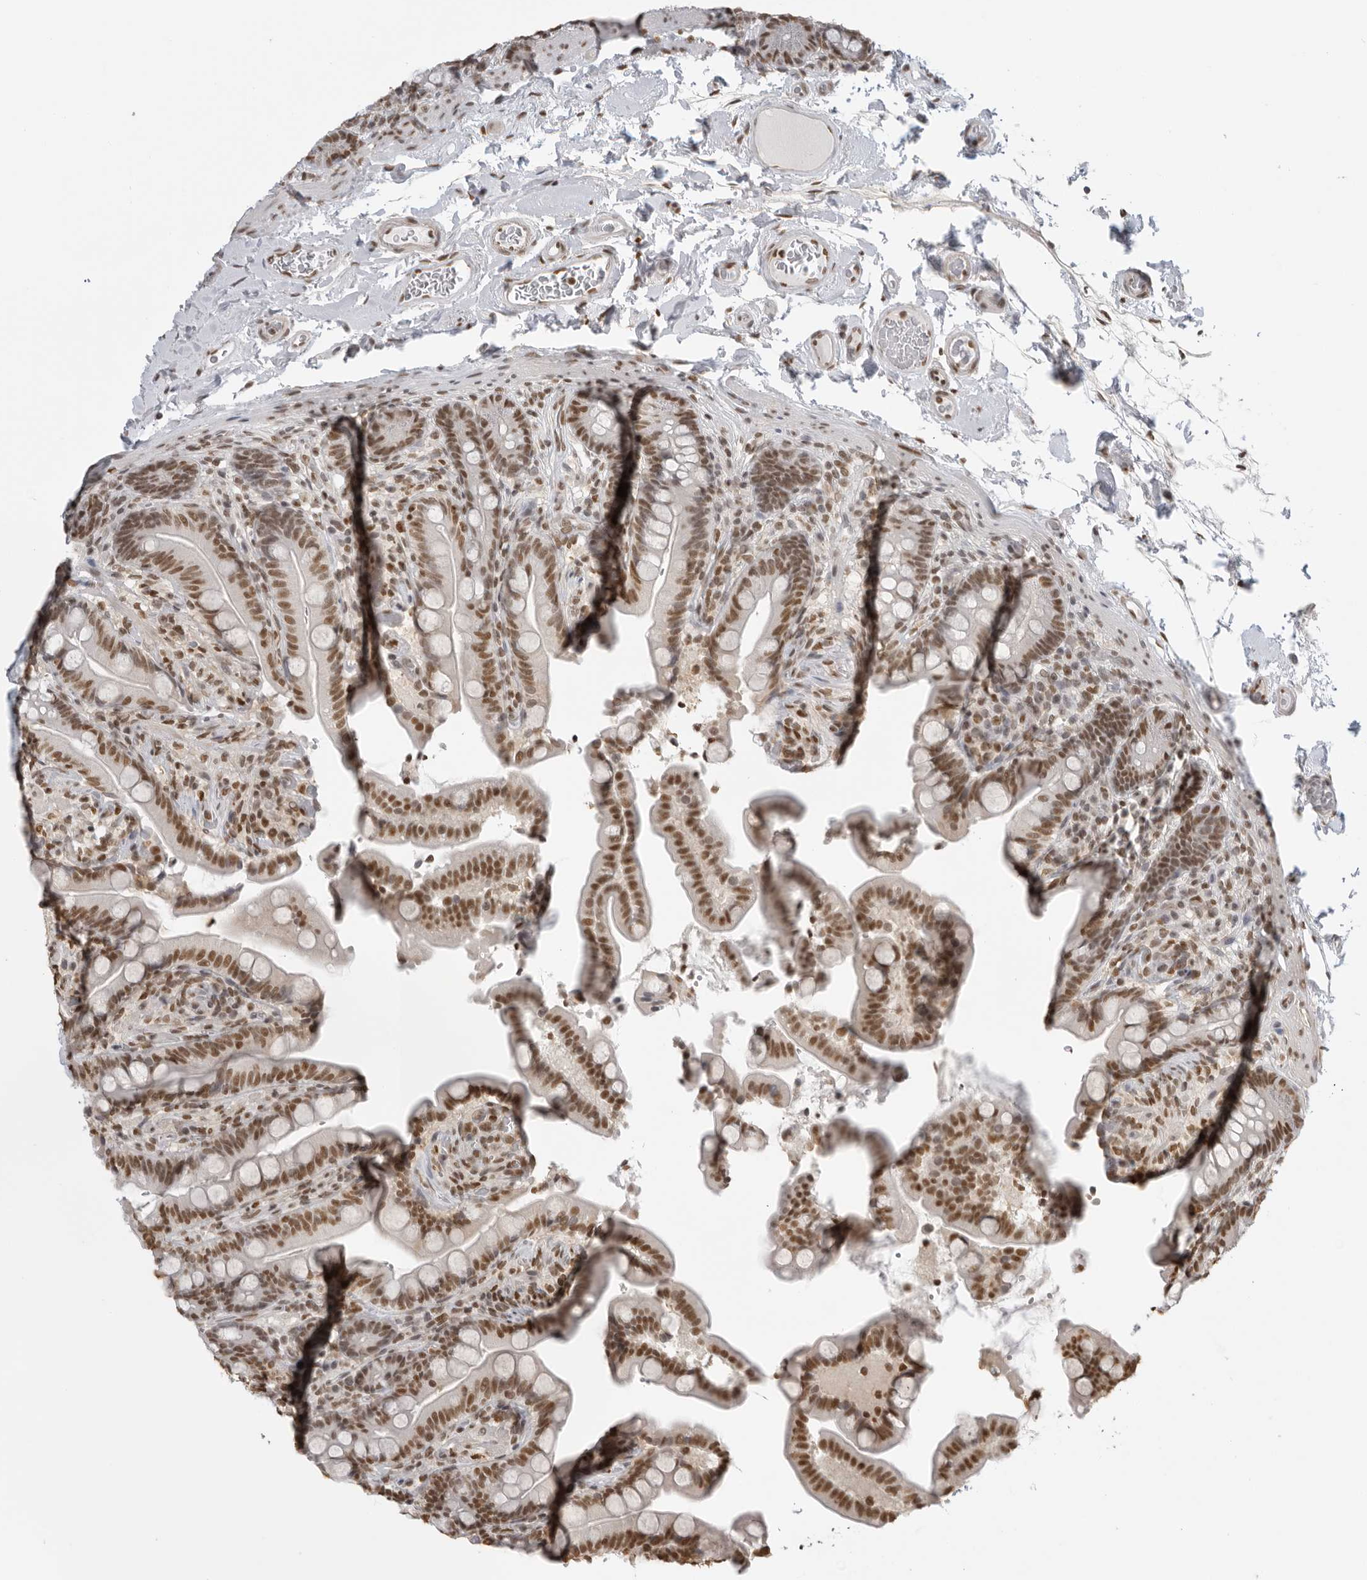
{"staining": {"intensity": "moderate", "quantity": ">75%", "location": "nuclear"}, "tissue": "colon", "cell_type": "Endothelial cells", "image_type": "normal", "snomed": [{"axis": "morphology", "description": "Normal tissue, NOS"}, {"axis": "topography", "description": "Smooth muscle"}, {"axis": "topography", "description": "Colon"}], "caption": "A high-resolution photomicrograph shows immunohistochemistry staining of normal colon, which shows moderate nuclear positivity in approximately >75% of endothelial cells.", "gene": "RPA2", "patient": {"sex": "male", "age": 73}}